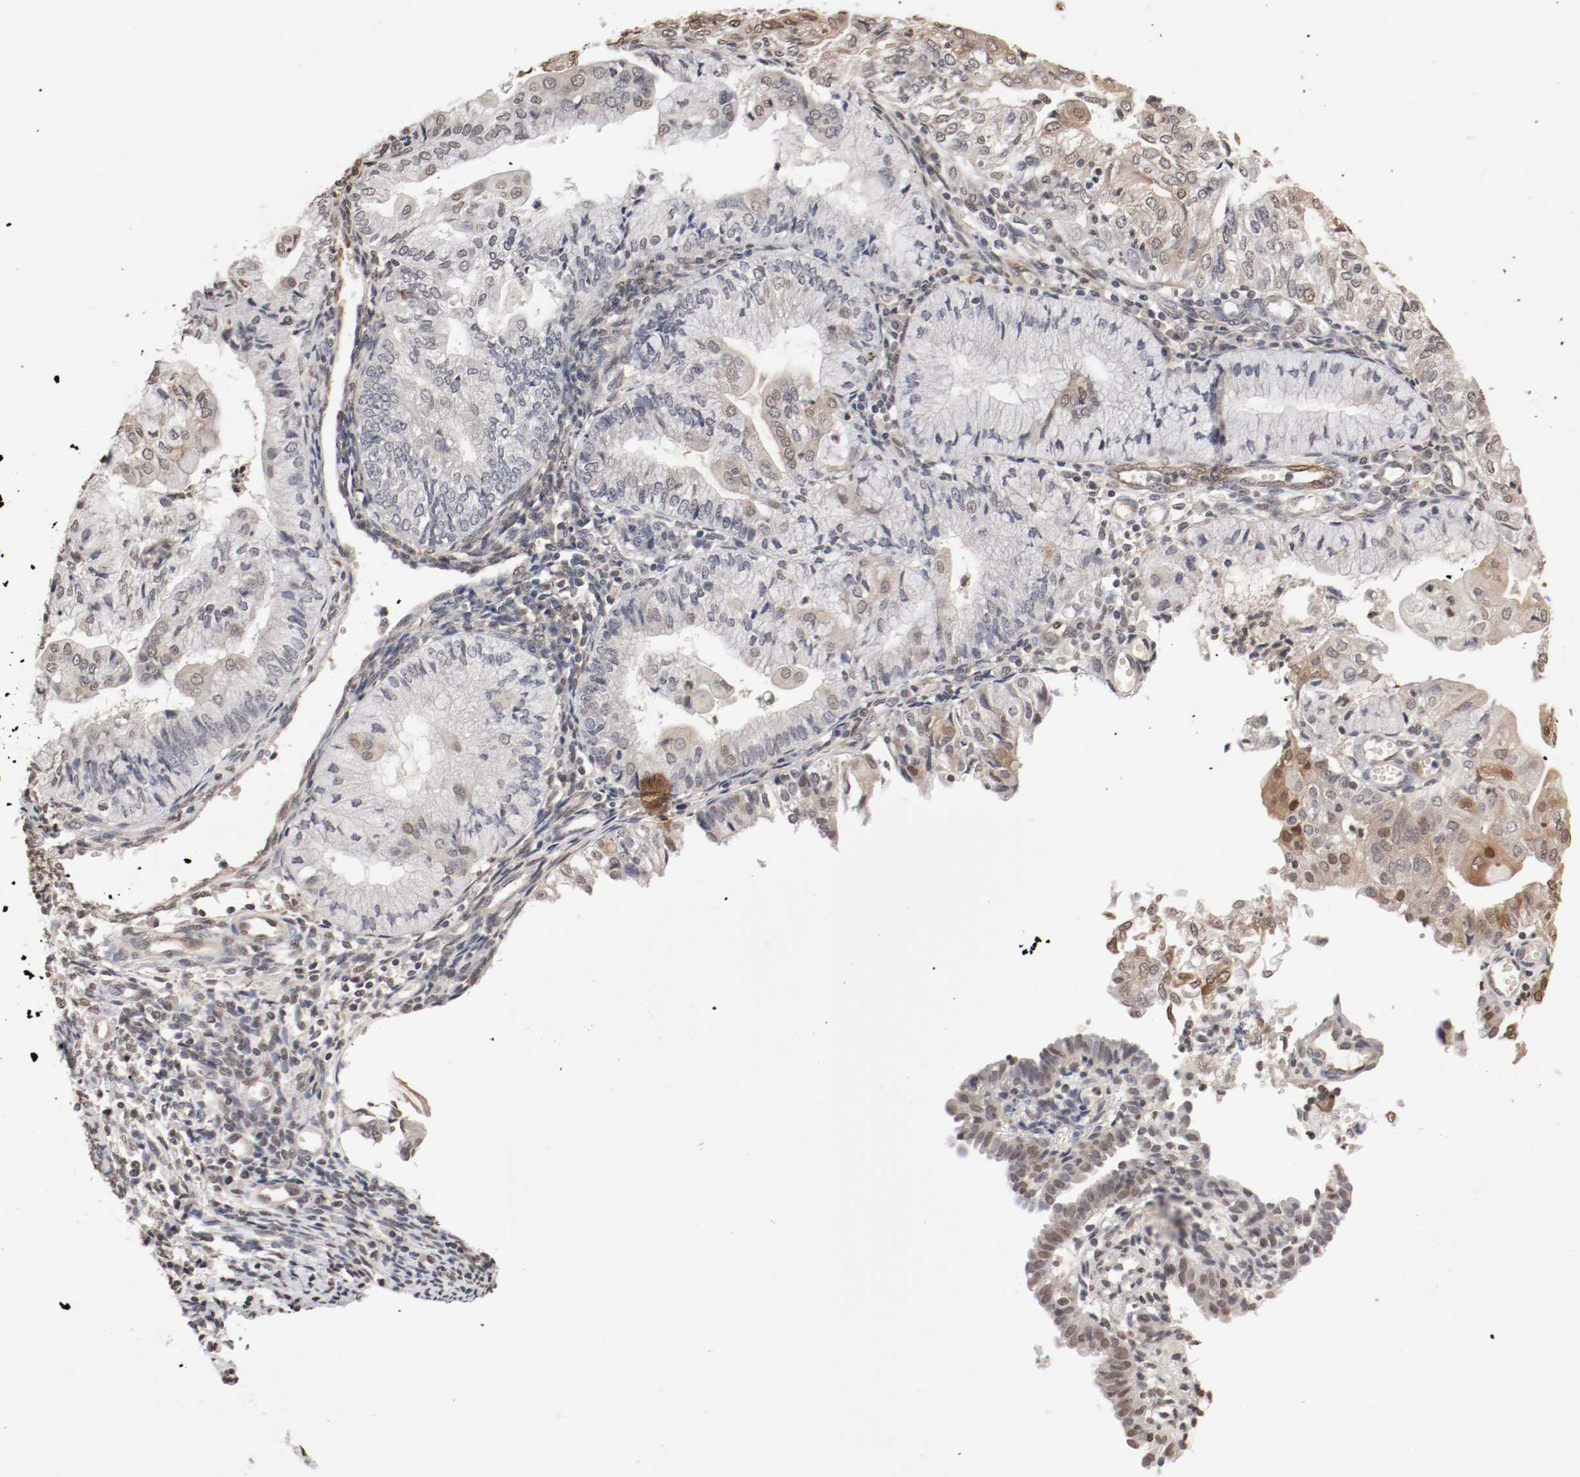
{"staining": {"intensity": "weak", "quantity": "25%-75%", "location": "cytoplasmic/membranous,nuclear"}, "tissue": "endometrial cancer", "cell_type": "Tumor cells", "image_type": "cancer", "snomed": [{"axis": "morphology", "description": "Adenocarcinoma, NOS"}, {"axis": "topography", "description": "Endometrium"}], "caption": "Endometrial cancer (adenocarcinoma) stained with immunohistochemistry (IHC) displays weak cytoplasmic/membranous and nuclear positivity in approximately 25%-75% of tumor cells.", "gene": "WASL", "patient": {"sex": "female", "age": 59}}